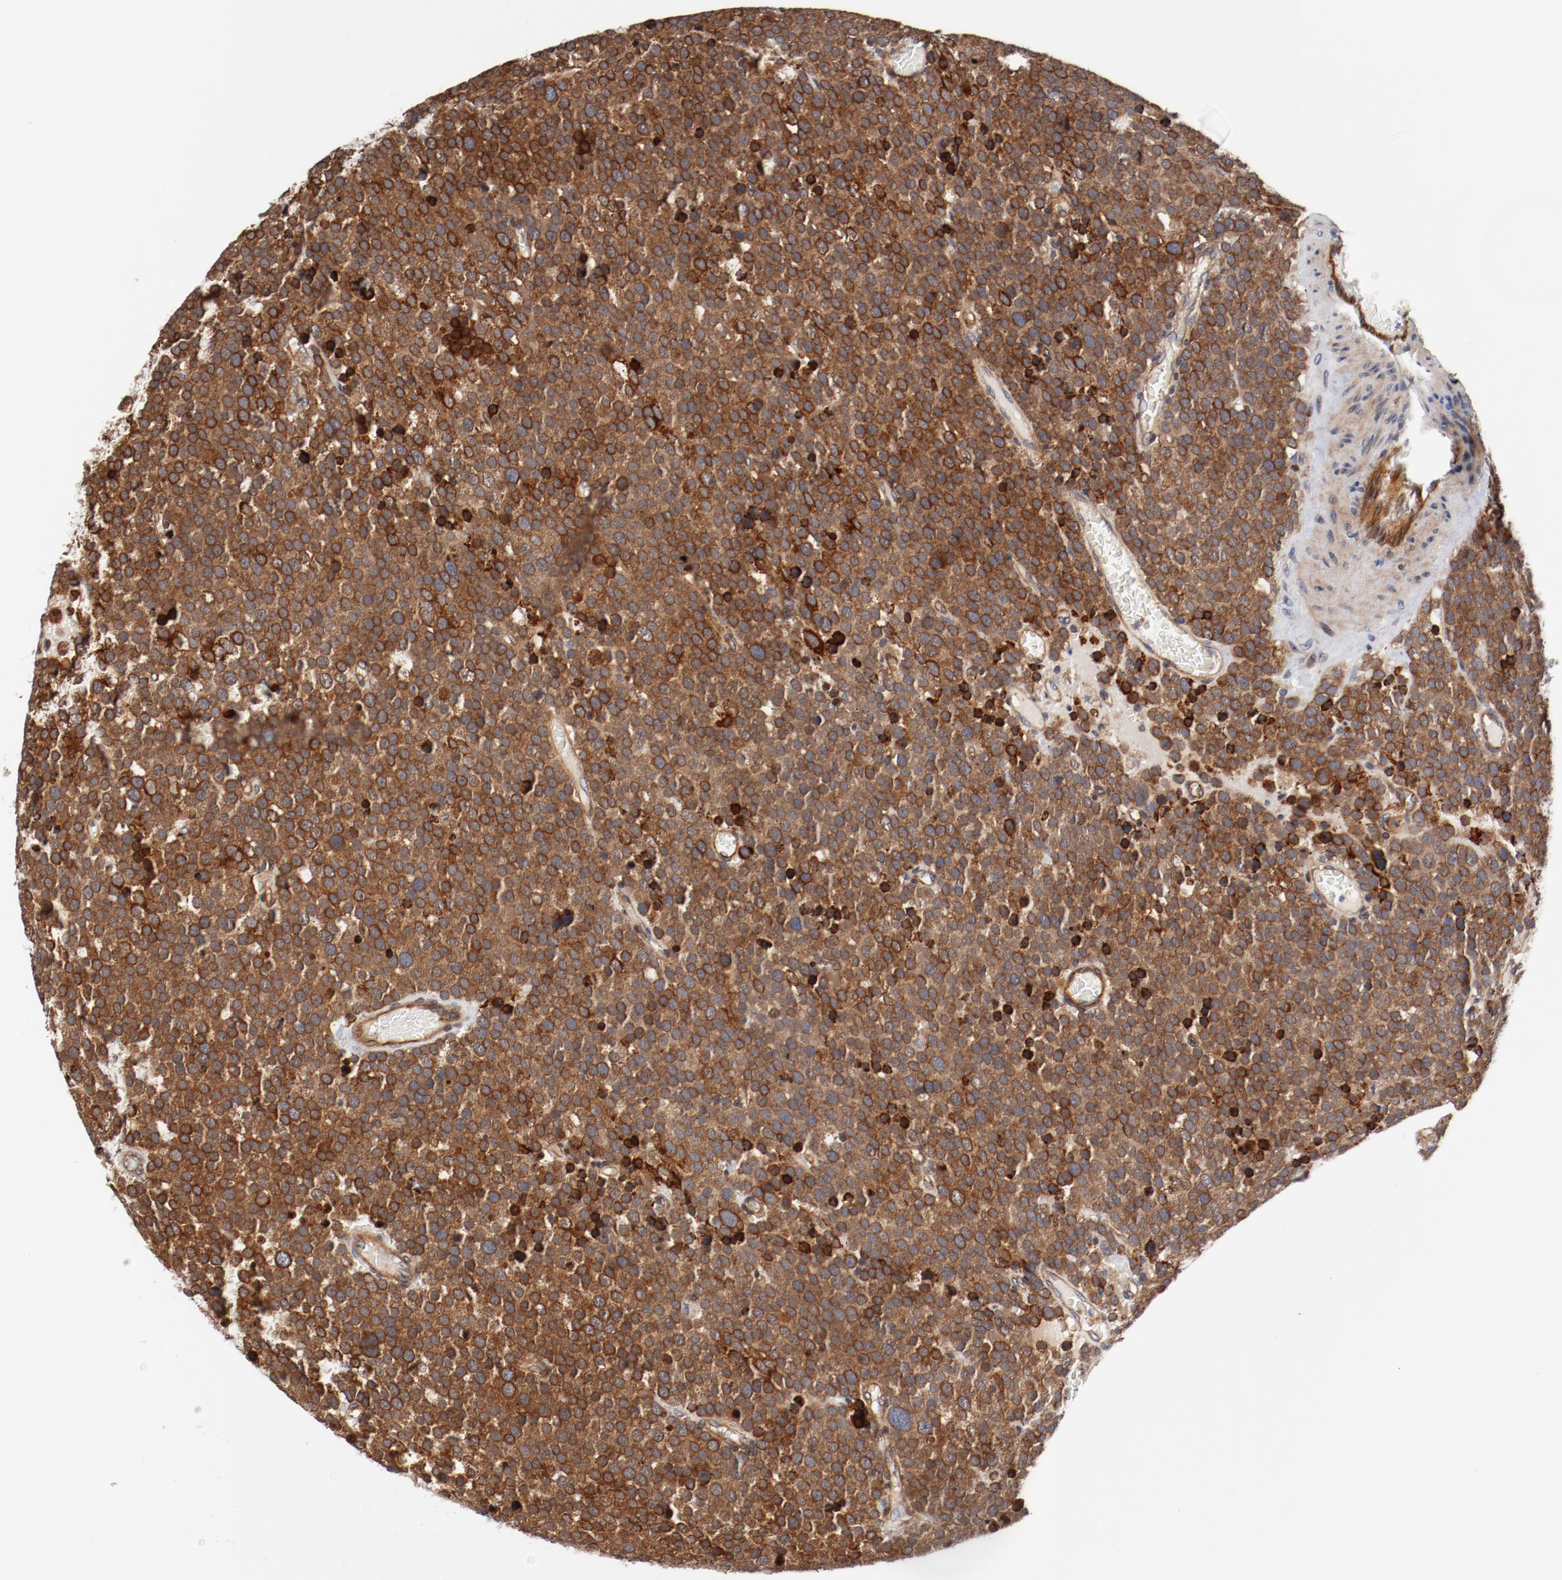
{"staining": {"intensity": "moderate", "quantity": ">75%", "location": "cytoplasmic/membranous"}, "tissue": "testis cancer", "cell_type": "Tumor cells", "image_type": "cancer", "snomed": [{"axis": "morphology", "description": "Seminoma, NOS"}, {"axis": "topography", "description": "Testis"}], "caption": "Immunohistochemical staining of testis cancer (seminoma) displays medium levels of moderate cytoplasmic/membranous staining in approximately >75% of tumor cells.", "gene": "PITPNM2", "patient": {"sex": "male", "age": 71}}